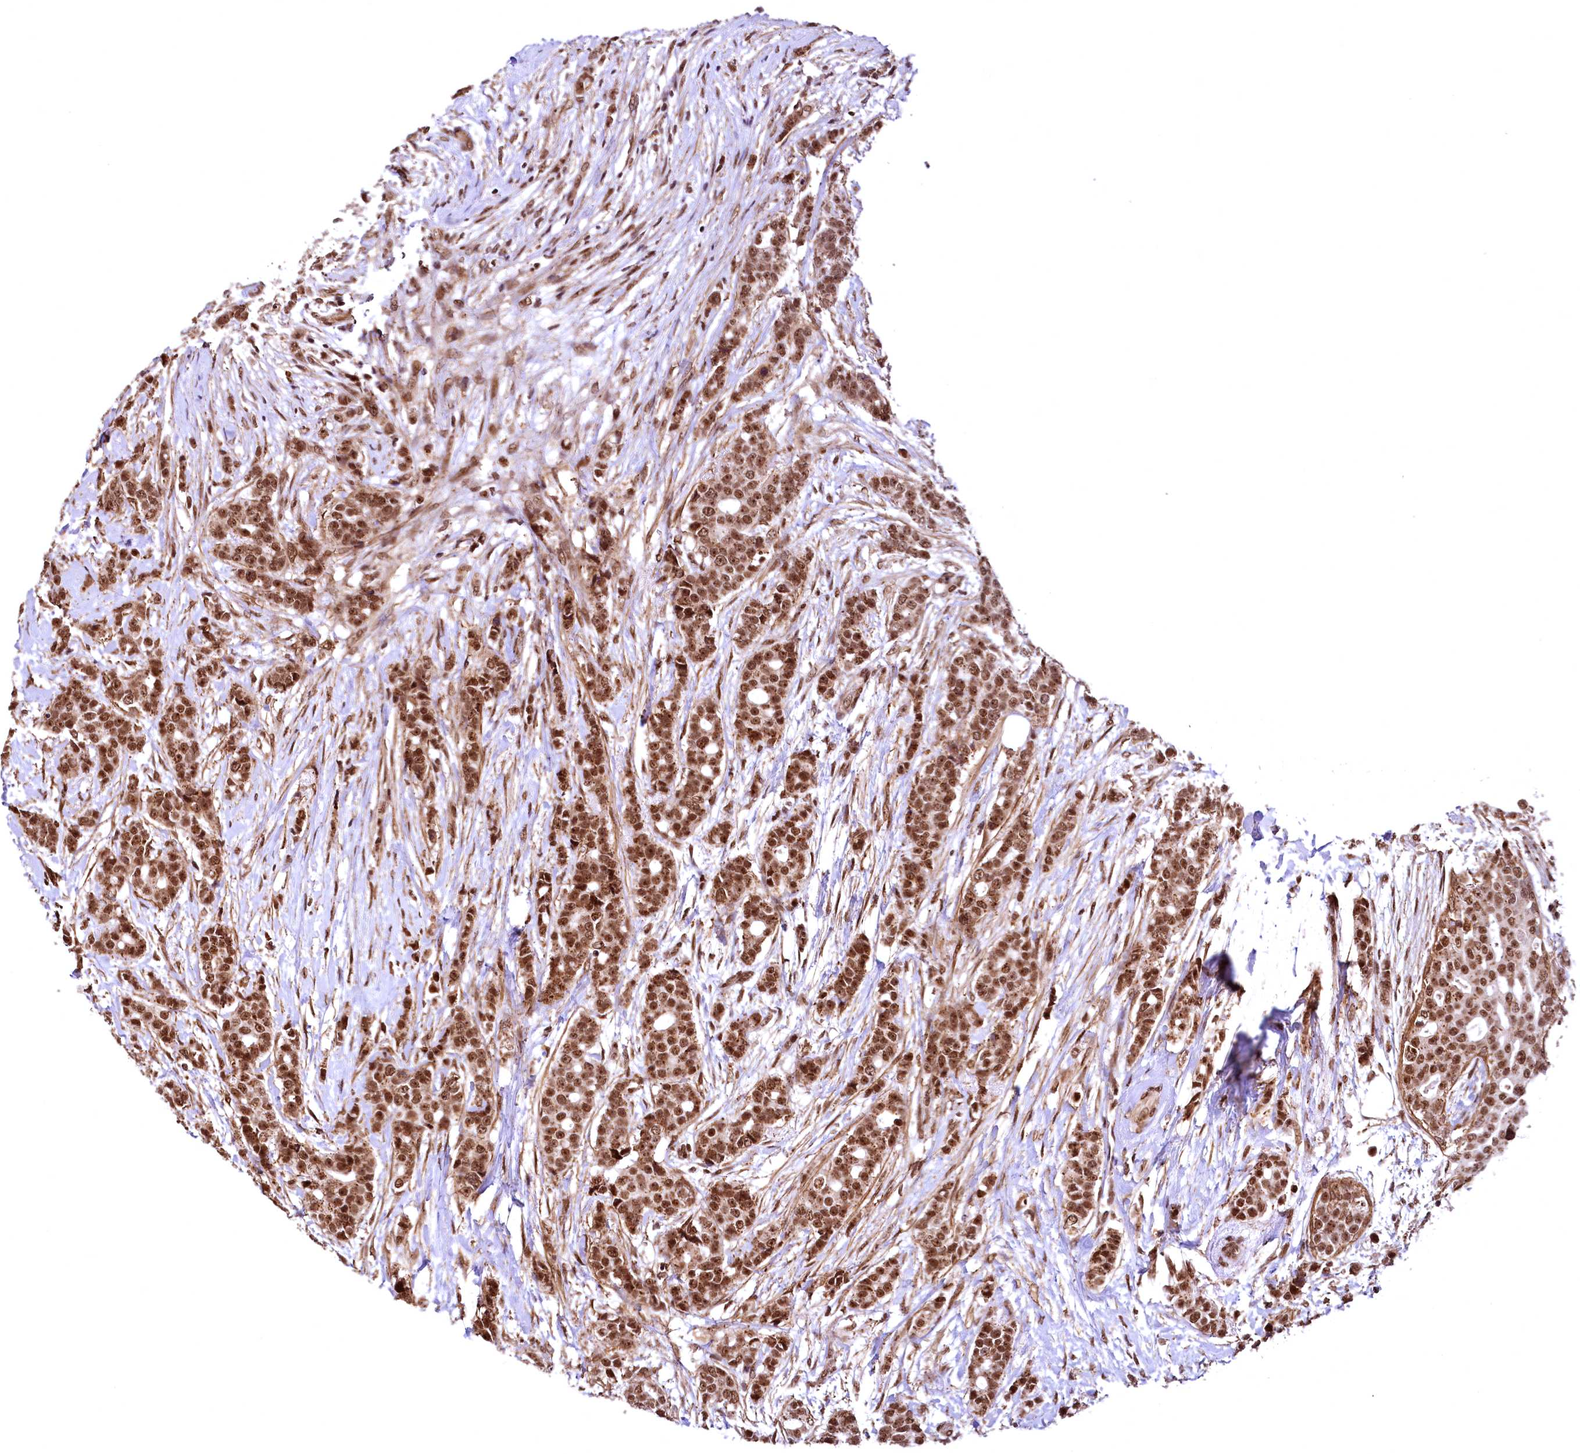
{"staining": {"intensity": "strong", "quantity": ">75%", "location": "cytoplasmic/membranous,nuclear"}, "tissue": "breast cancer", "cell_type": "Tumor cells", "image_type": "cancer", "snomed": [{"axis": "morphology", "description": "Lobular carcinoma"}, {"axis": "topography", "description": "Breast"}], "caption": "High-magnification brightfield microscopy of lobular carcinoma (breast) stained with DAB (brown) and counterstained with hematoxylin (blue). tumor cells exhibit strong cytoplasmic/membranous and nuclear expression is seen in approximately>75% of cells.", "gene": "PDS5B", "patient": {"sex": "female", "age": 51}}